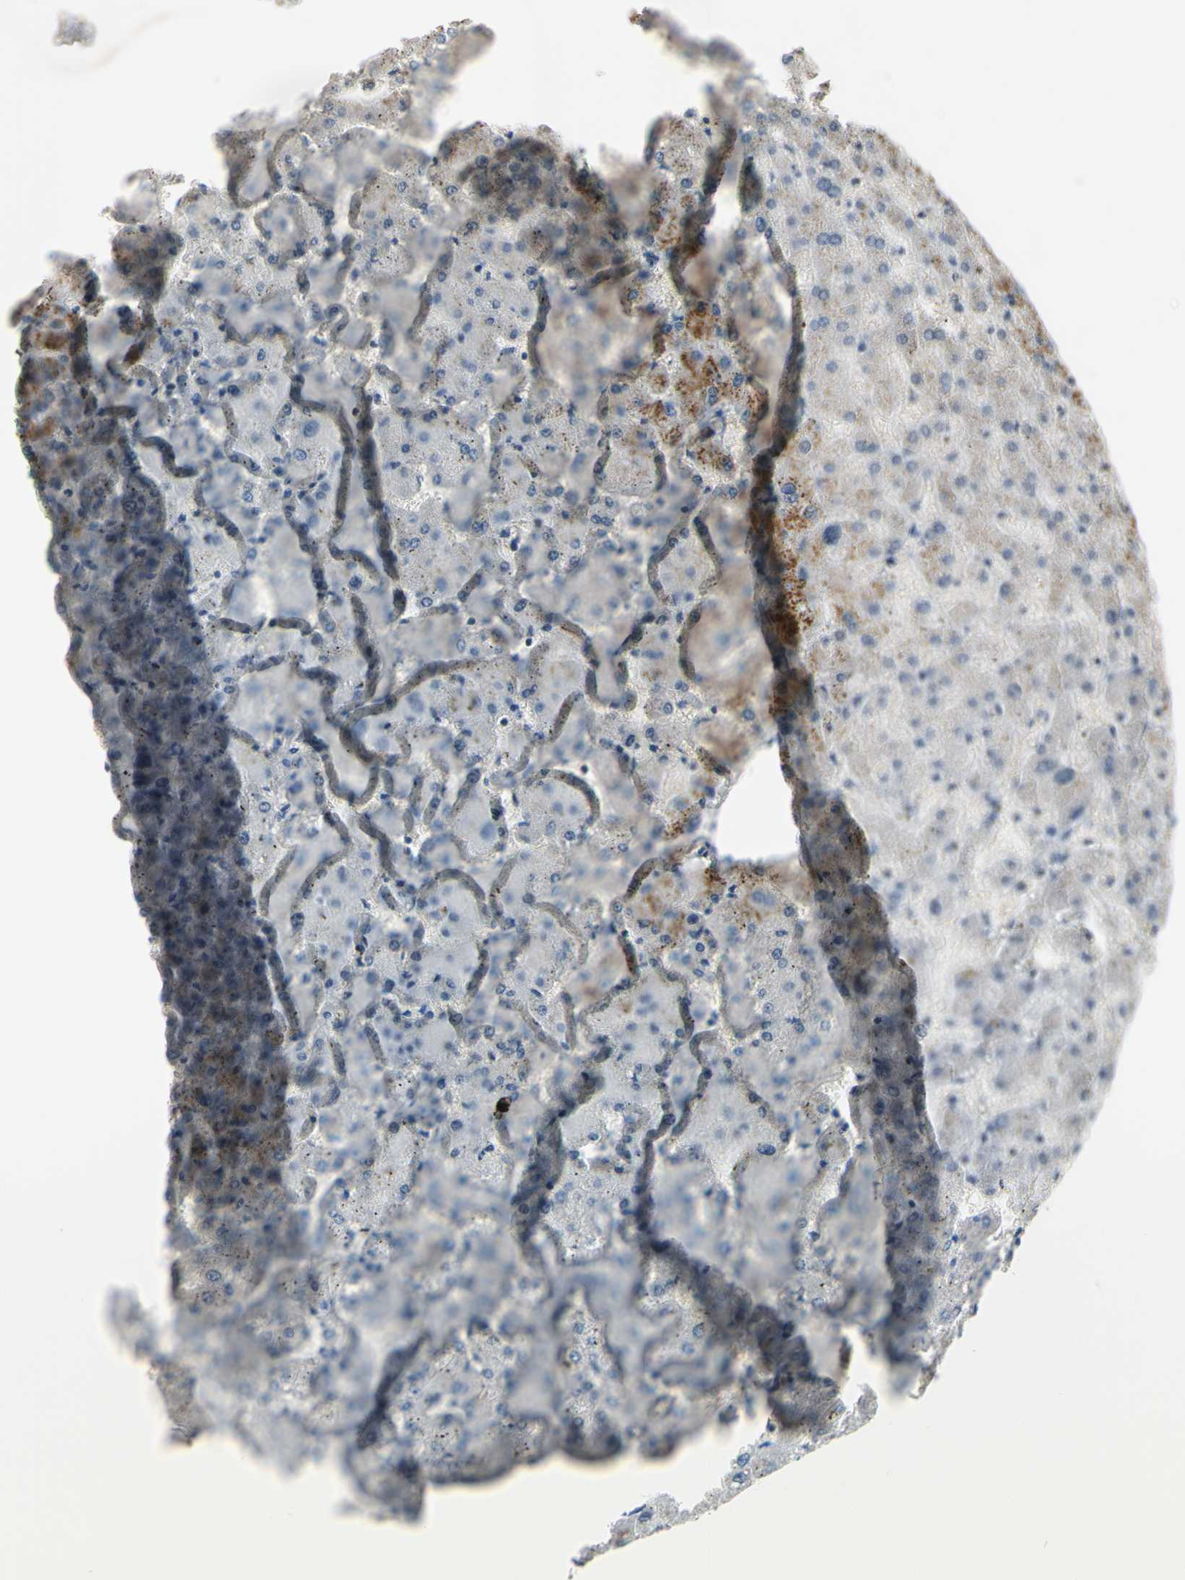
{"staining": {"intensity": "negative", "quantity": "none", "location": "none"}, "tissue": "liver", "cell_type": "Cholangiocytes", "image_type": "normal", "snomed": [{"axis": "morphology", "description": "Normal tissue, NOS"}, {"axis": "topography", "description": "Liver"}], "caption": "Histopathology image shows no protein expression in cholangiocytes of normal liver. (Stains: DAB immunohistochemistry with hematoxylin counter stain, Microscopy: brightfield microscopy at high magnification).", "gene": "ZNF174", "patient": {"sex": "female", "age": 63}}